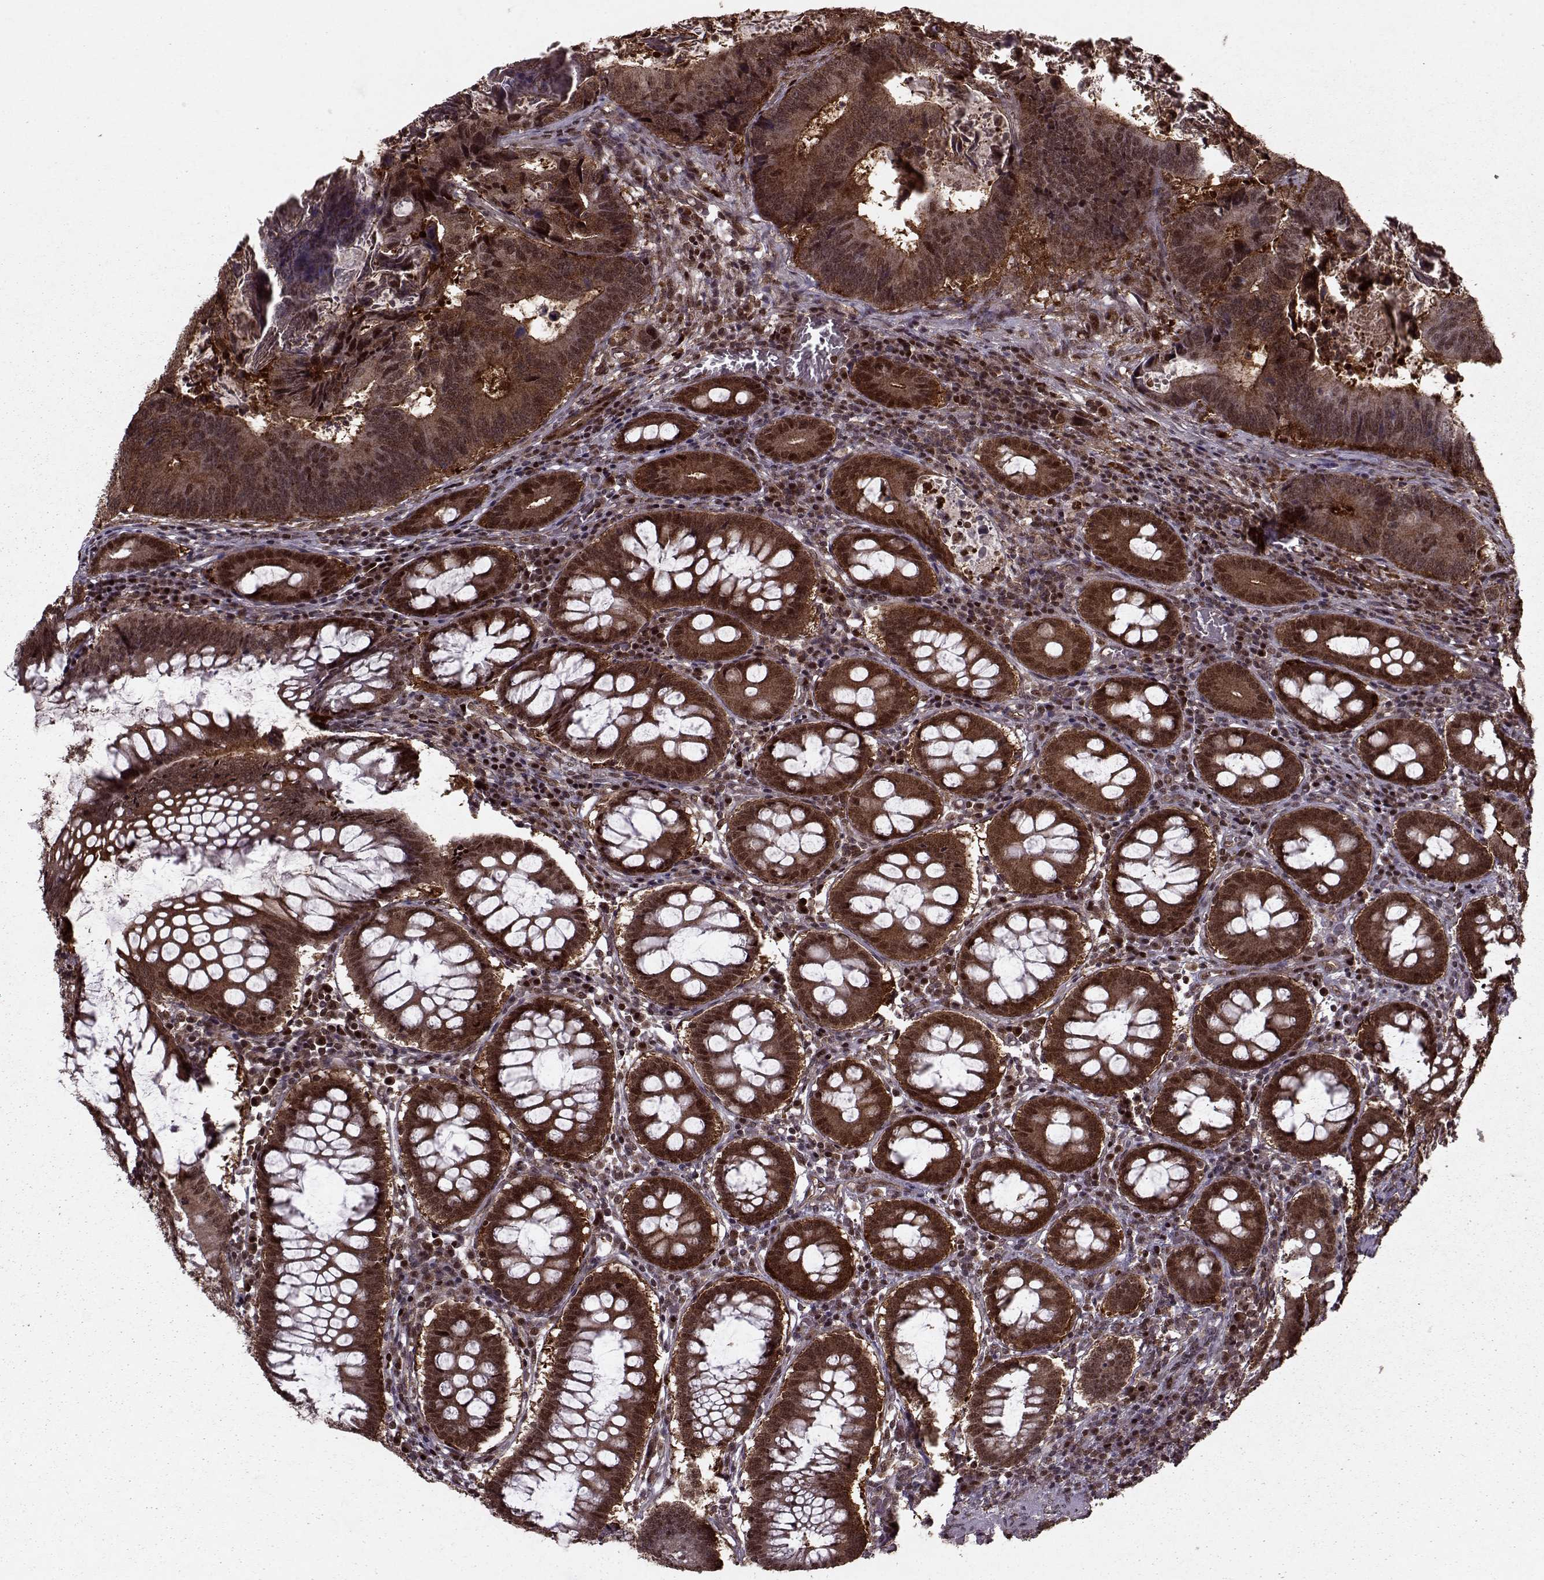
{"staining": {"intensity": "strong", "quantity": ">75%", "location": "cytoplasmic/membranous,nuclear"}, "tissue": "colorectal cancer", "cell_type": "Tumor cells", "image_type": "cancer", "snomed": [{"axis": "morphology", "description": "Adenocarcinoma, NOS"}, {"axis": "topography", "description": "Colon"}], "caption": "Protein analysis of colorectal adenocarcinoma tissue displays strong cytoplasmic/membranous and nuclear positivity in approximately >75% of tumor cells.", "gene": "PSMA7", "patient": {"sex": "female", "age": 82}}